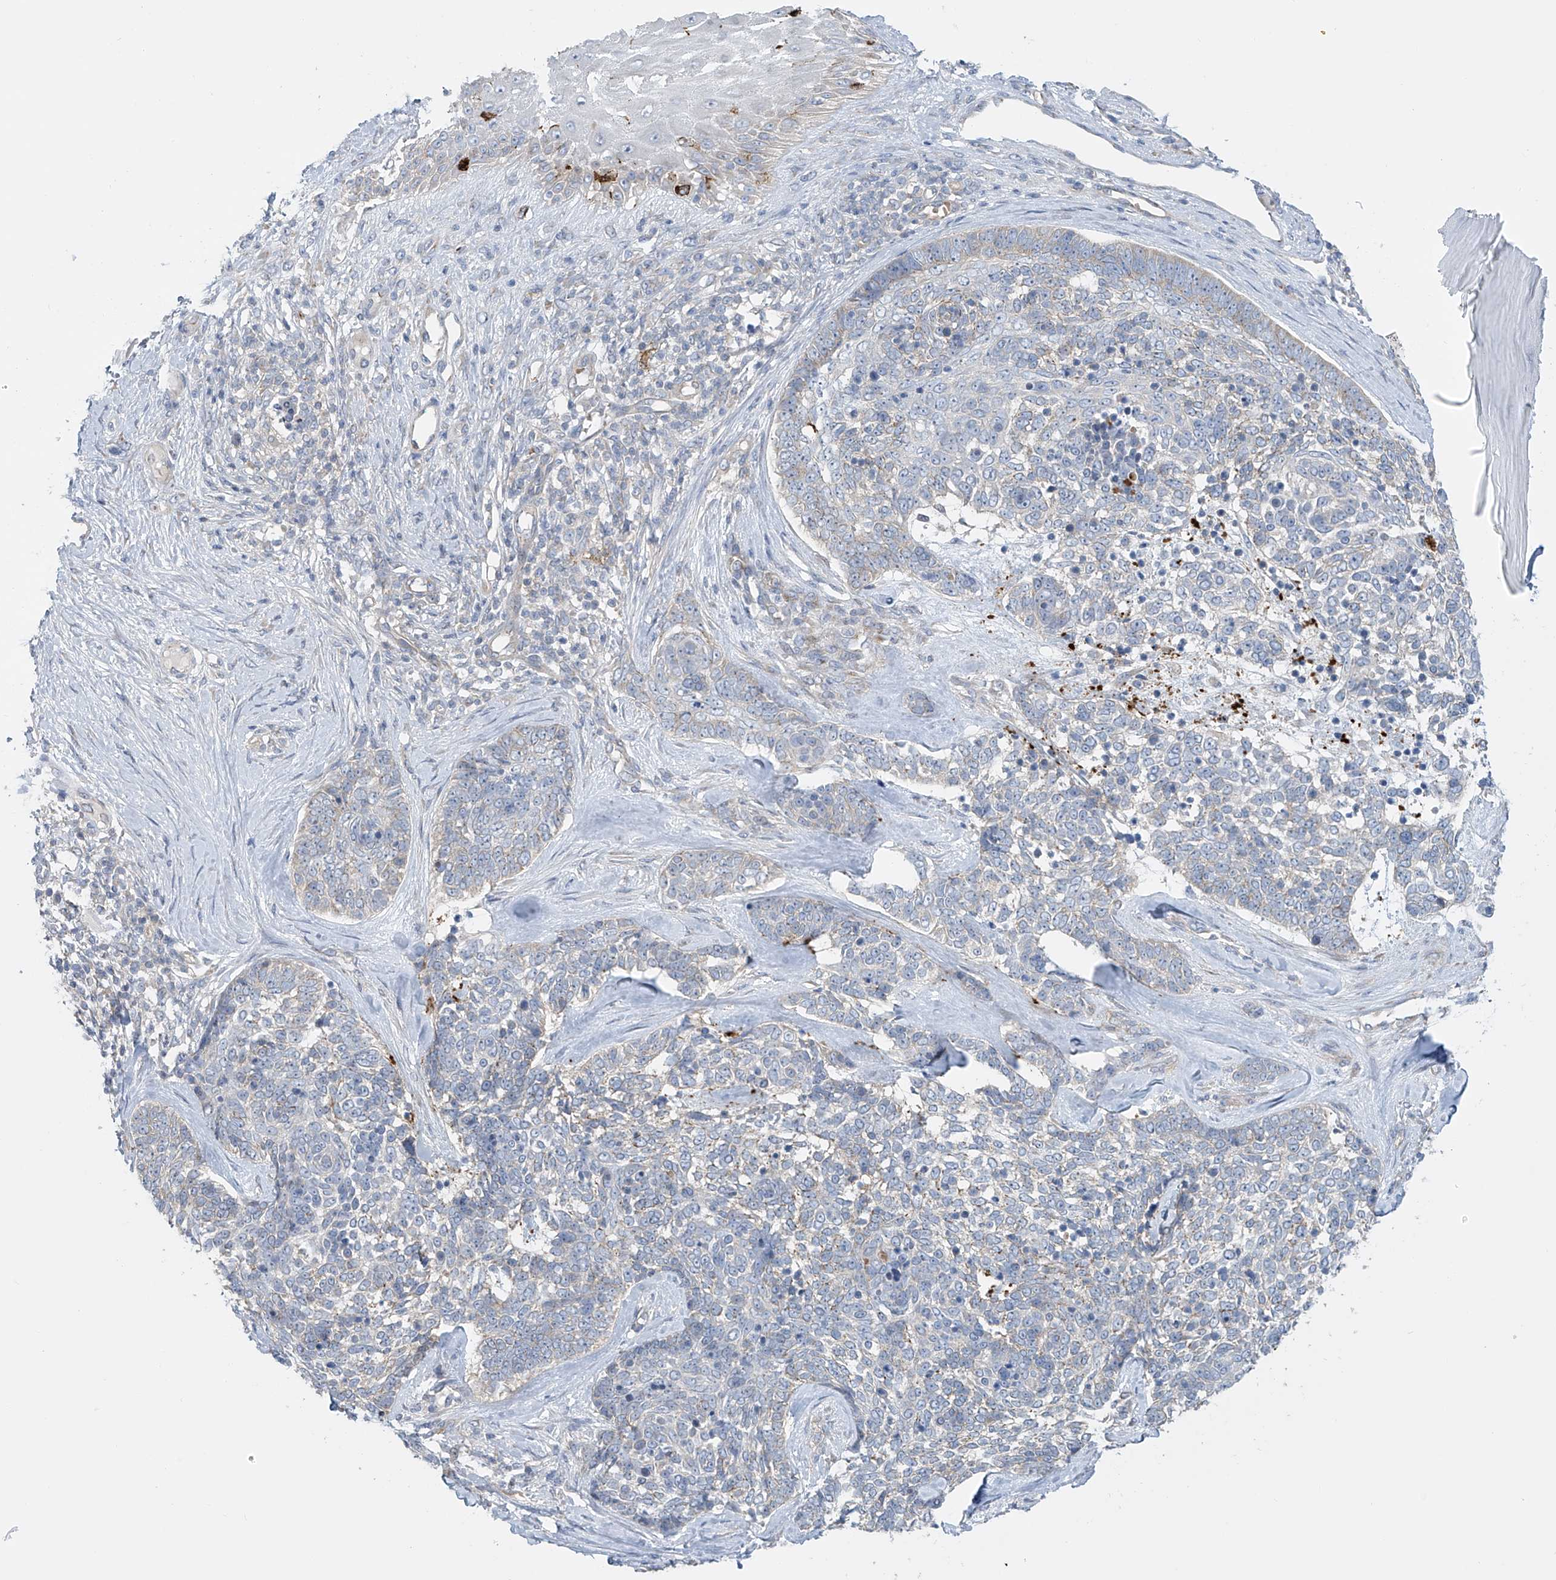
{"staining": {"intensity": "weak", "quantity": "<25%", "location": "cytoplasmic/membranous"}, "tissue": "skin cancer", "cell_type": "Tumor cells", "image_type": "cancer", "snomed": [{"axis": "morphology", "description": "Basal cell carcinoma"}, {"axis": "topography", "description": "Skin"}], "caption": "DAB immunohistochemical staining of basal cell carcinoma (skin) exhibits no significant staining in tumor cells. (DAB (3,3'-diaminobenzidine) immunohistochemistry visualized using brightfield microscopy, high magnification).", "gene": "TJAP1", "patient": {"sex": "female", "age": 81}}